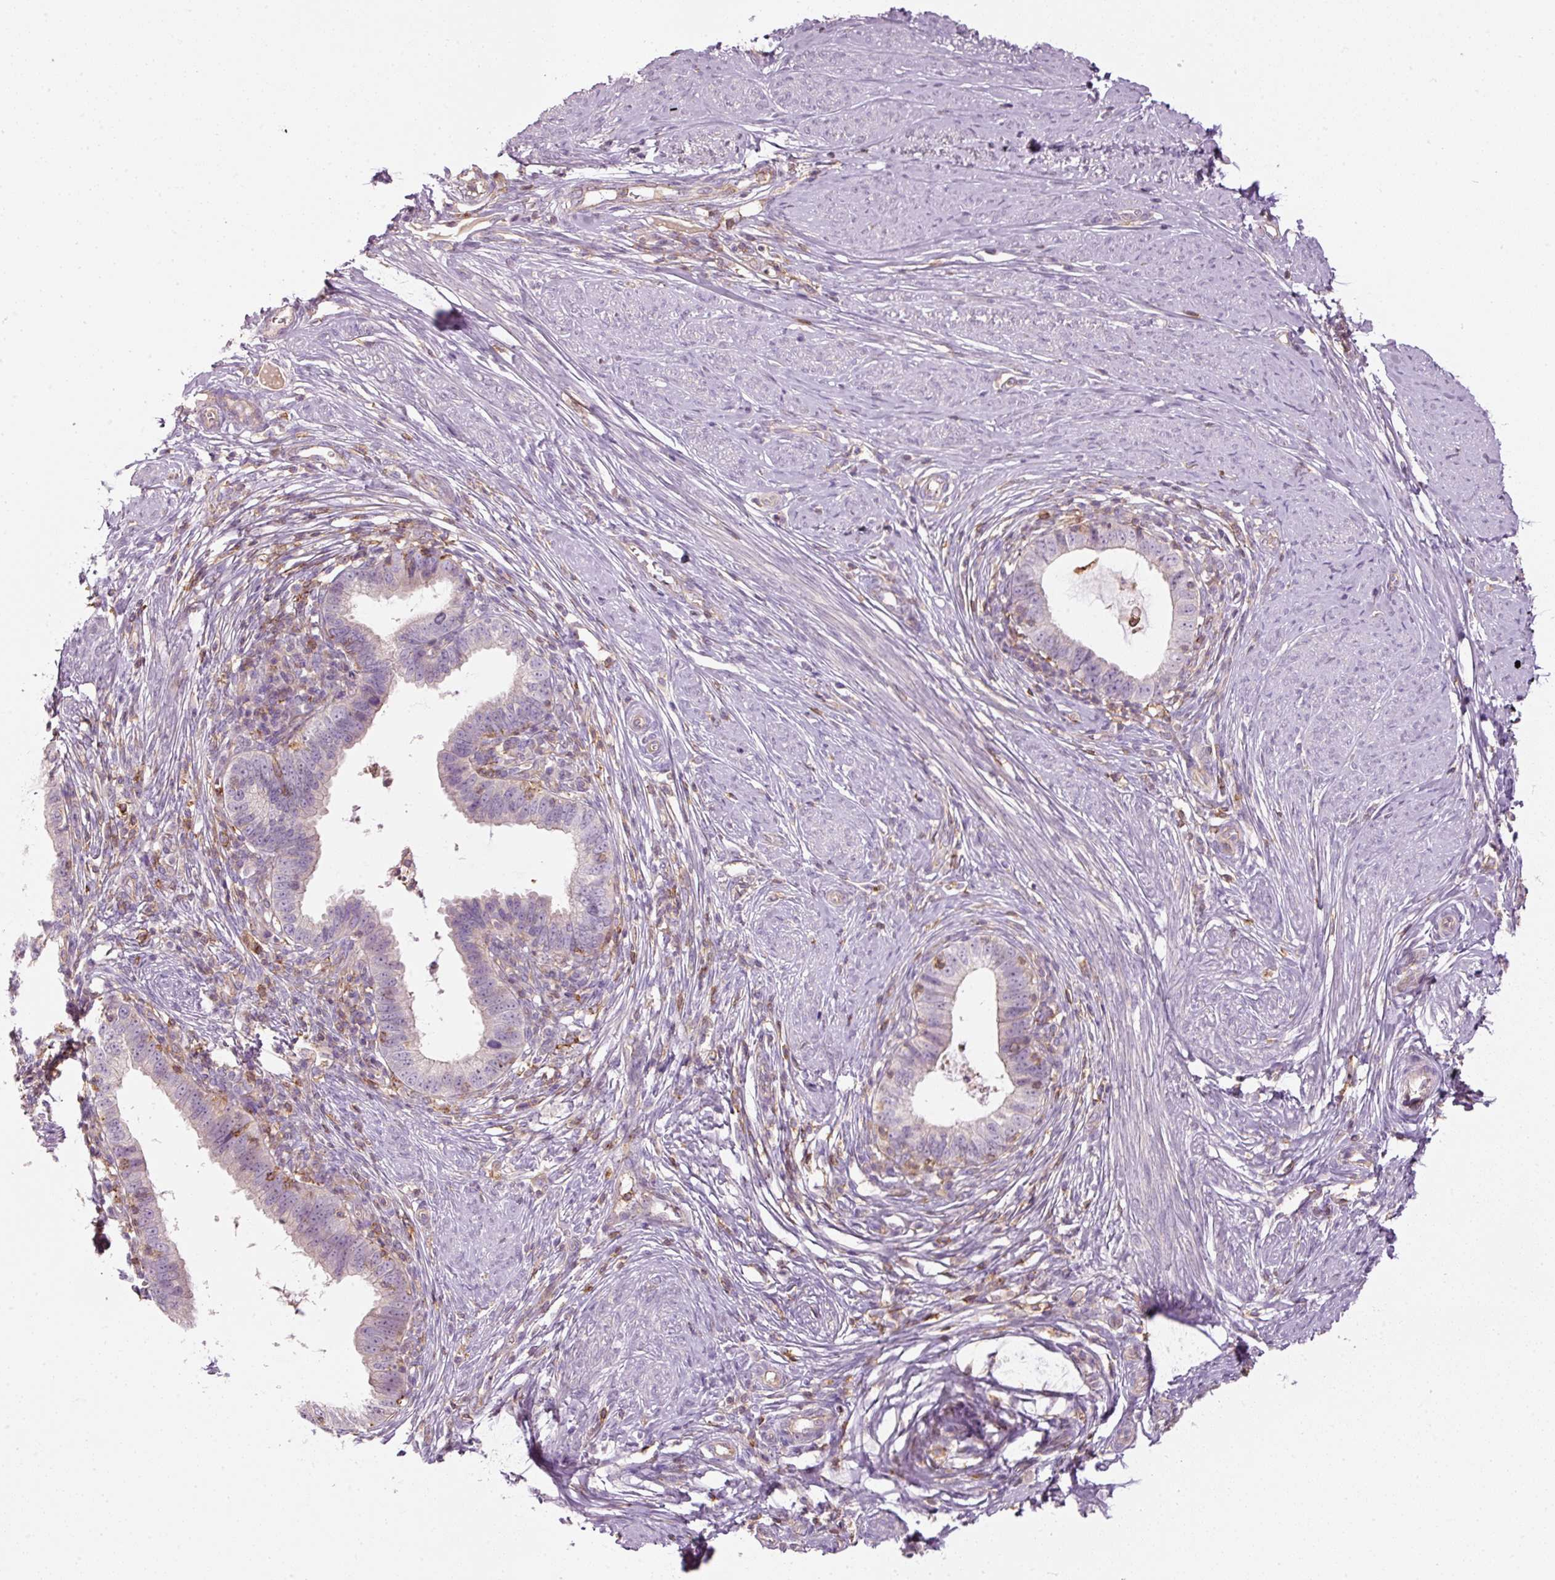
{"staining": {"intensity": "negative", "quantity": "none", "location": "none"}, "tissue": "cervical cancer", "cell_type": "Tumor cells", "image_type": "cancer", "snomed": [{"axis": "morphology", "description": "Adenocarcinoma, NOS"}, {"axis": "topography", "description": "Cervix"}], "caption": "Immunohistochemistry histopathology image of neoplastic tissue: human cervical cancer stained with DAB (3,3'-diaminobenzidine) shows no significant protein staining in tumor cells.", "gene": "SIPA1", "patient": {"sex": "female", "age": 36}}